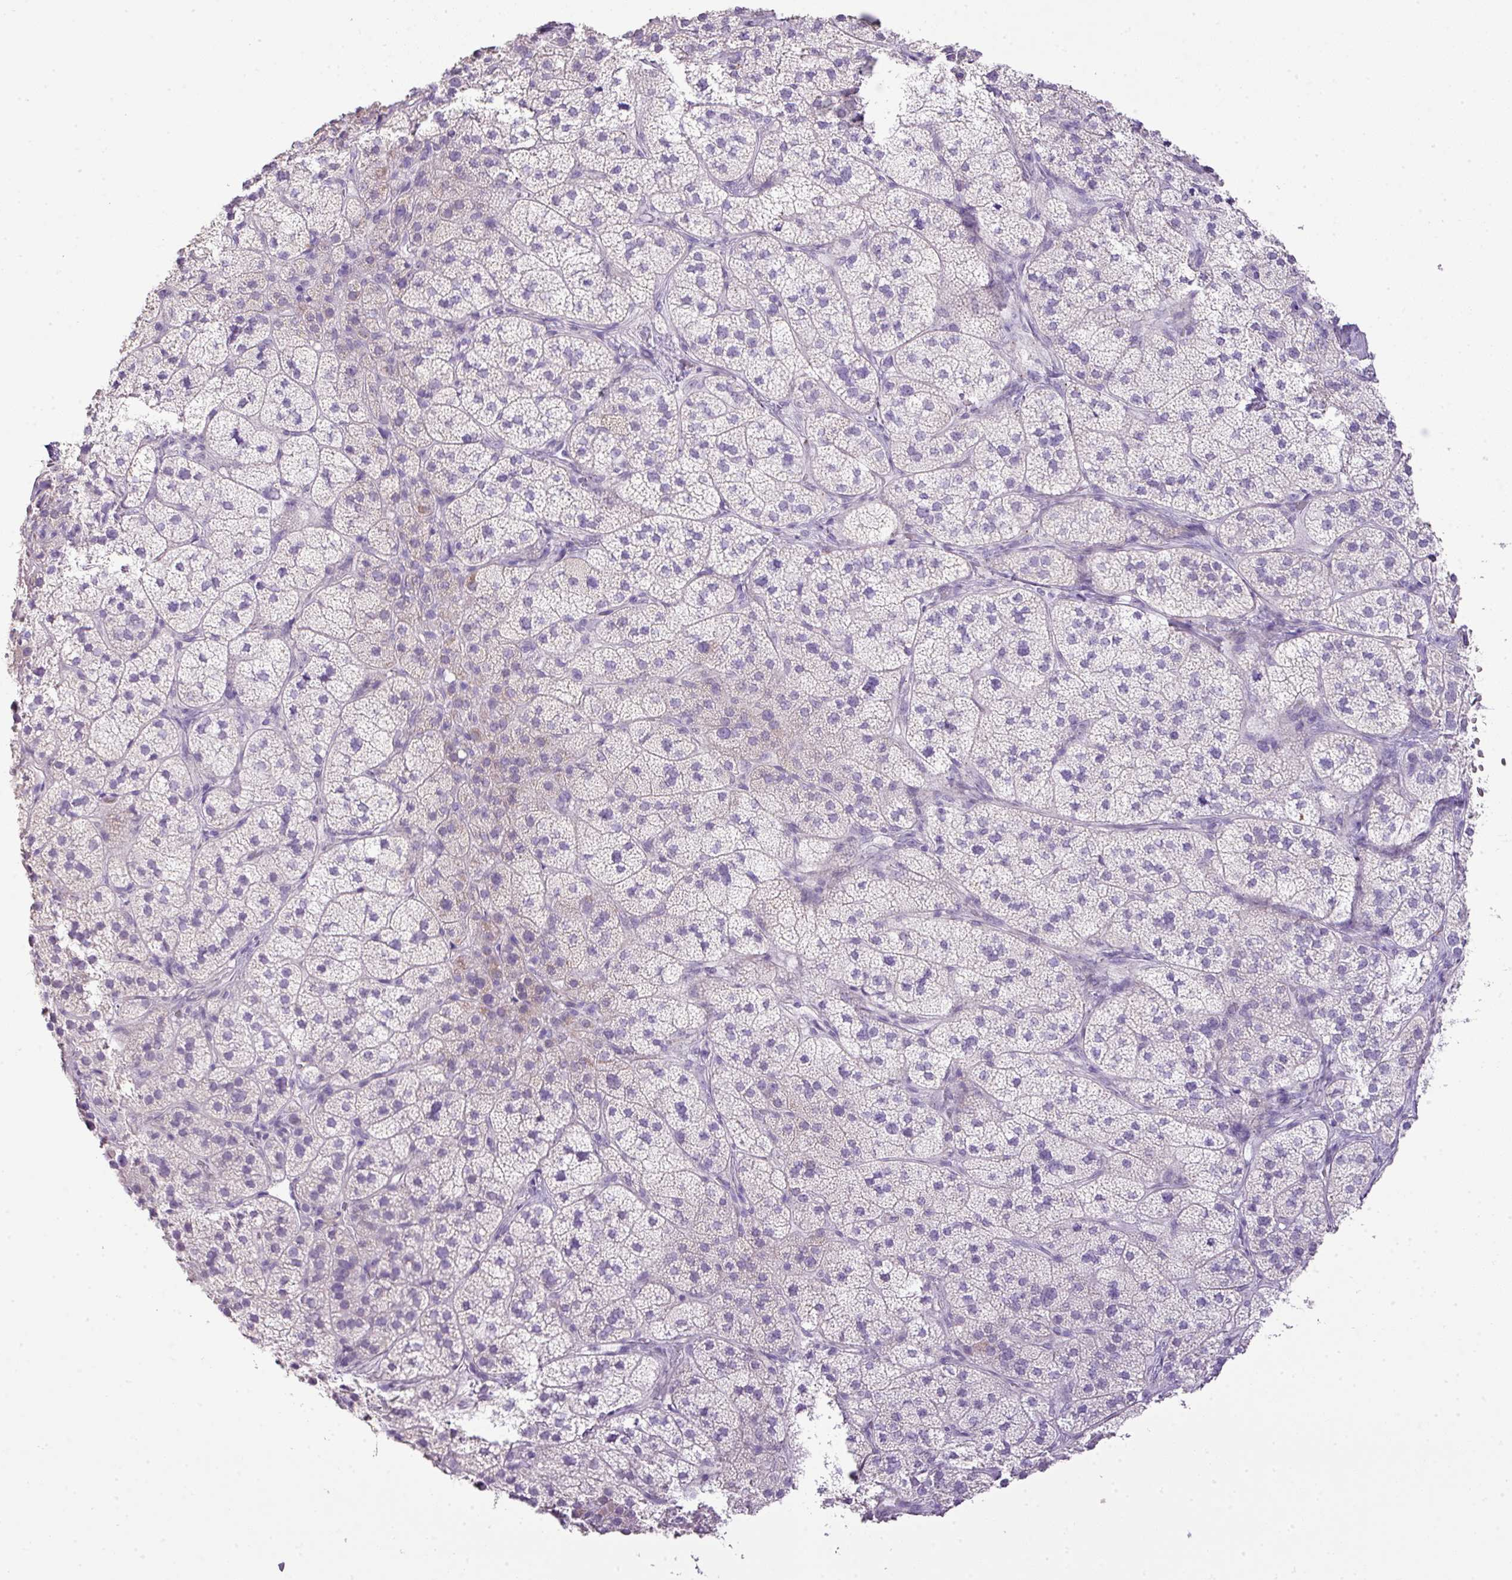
{"staining": {"intensity": "weak", "quantity": "25%-75%", "location": "cytoplasmic/membranous"}, "tissue": "adrenal gland", "cell_type": "Glandular cells", "image_type": "normal", "snomed": [{"axis": "morphology", "description": "Normal tissue, NOS"}, {"axis": "topography", "description": "Adrenal gland"}], "caption": "DAB immunohistochemical staining of unremarkable adrenal gland demonstrates weak cytoplasmic/membranous protein positivity in about 25%-75% of glandular cells. (brown staining indicates protein expression, while blue staining denotes nuclei).", "gene": "DIP2A", "patient": {"sex": "female", "age": 58}}